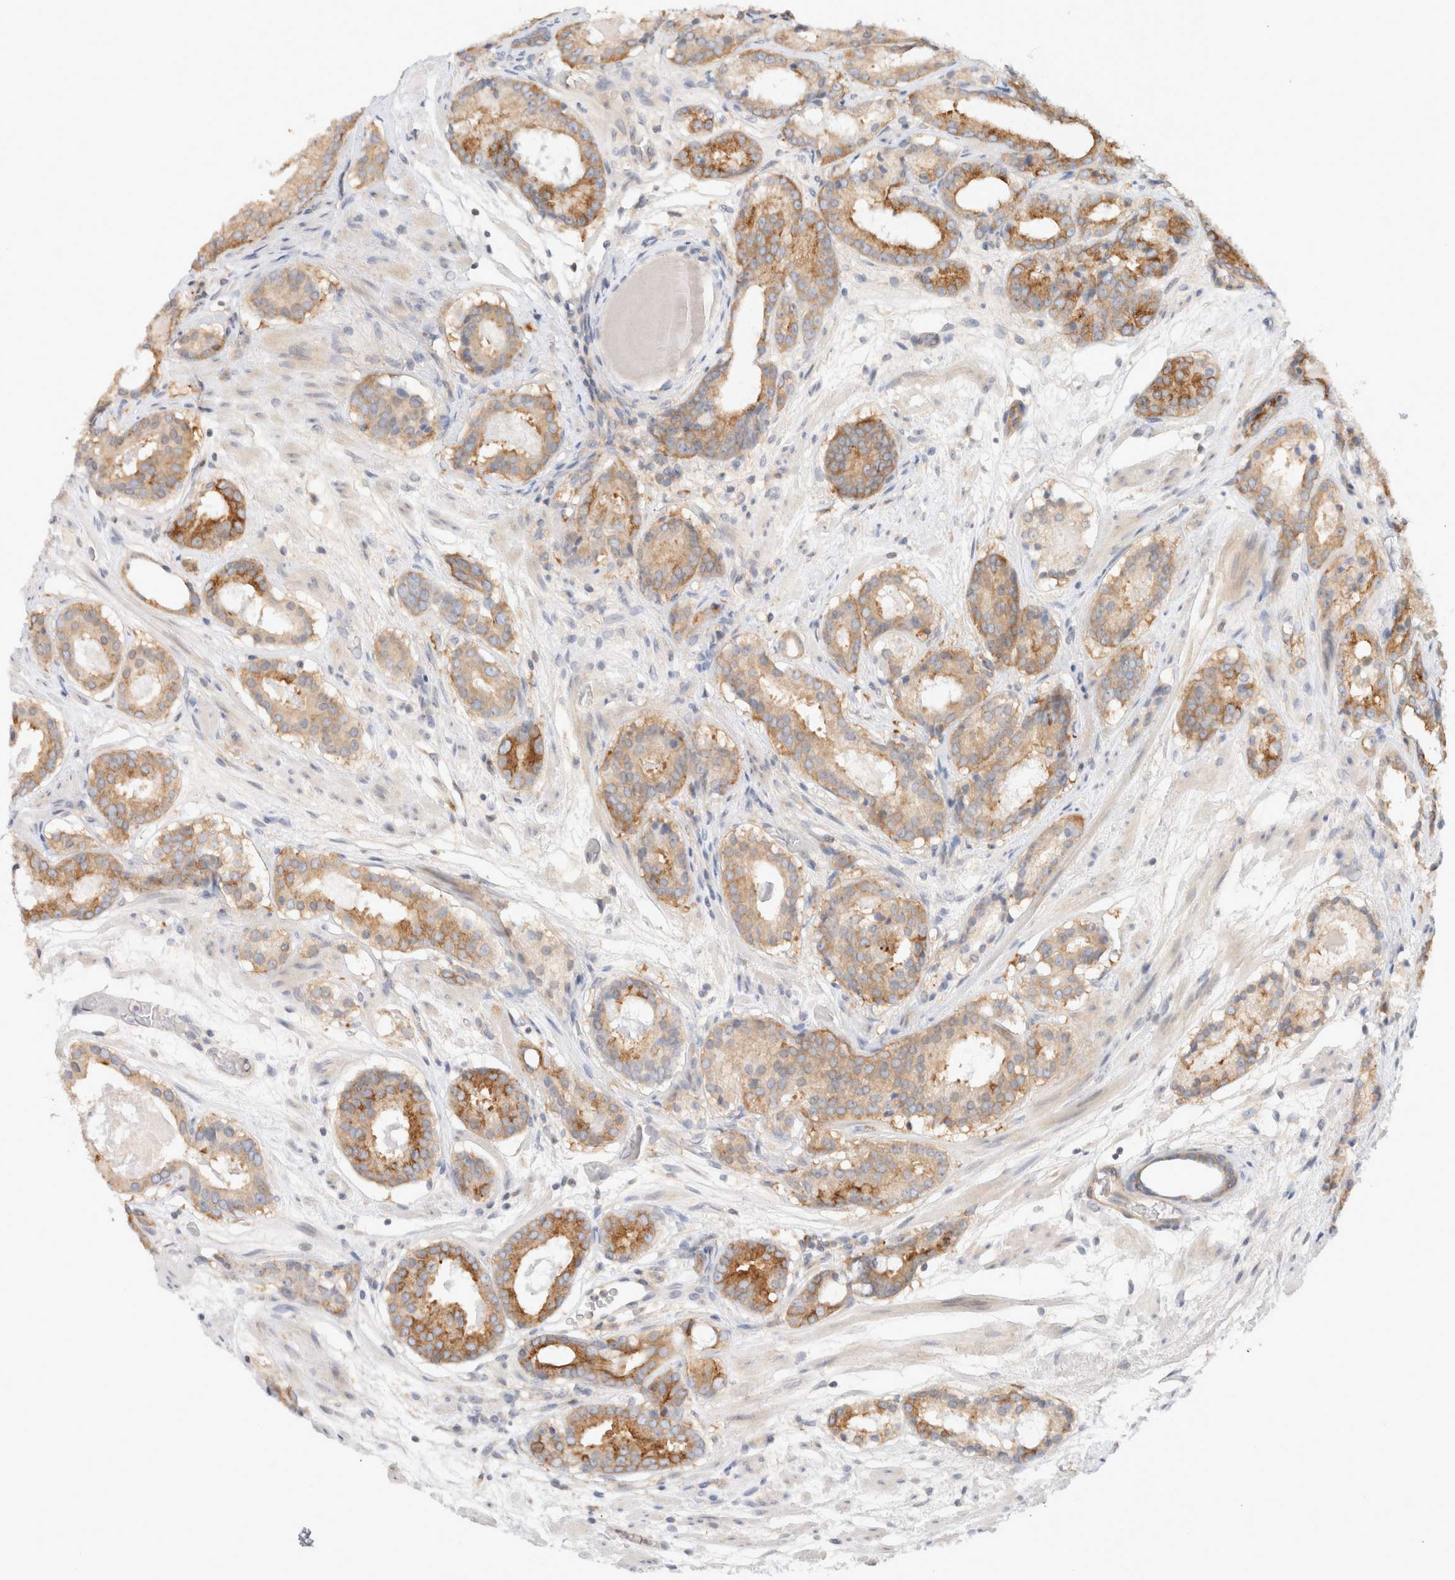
{"staining": {"intensity": "strong", "quantity": ">75%", "location": "cytoplasmic/membranous"}, "tissue": "prostate cancer", "cell_type": "Tumor cells", "image_type": "cancer", "snomed": [{"axis": "morphology", "description": "Adenocarcinoma, Low grade"}, {"axis": "topography", "description": "Prostate"}], "caption": "Prostate cancer stained with a brown dye shows strong cytoplasmic/membranous positive expression in approximately >75% of tumor cells.", "gene": "MARK3", "patient": {"sex": "male", "age": 69}}